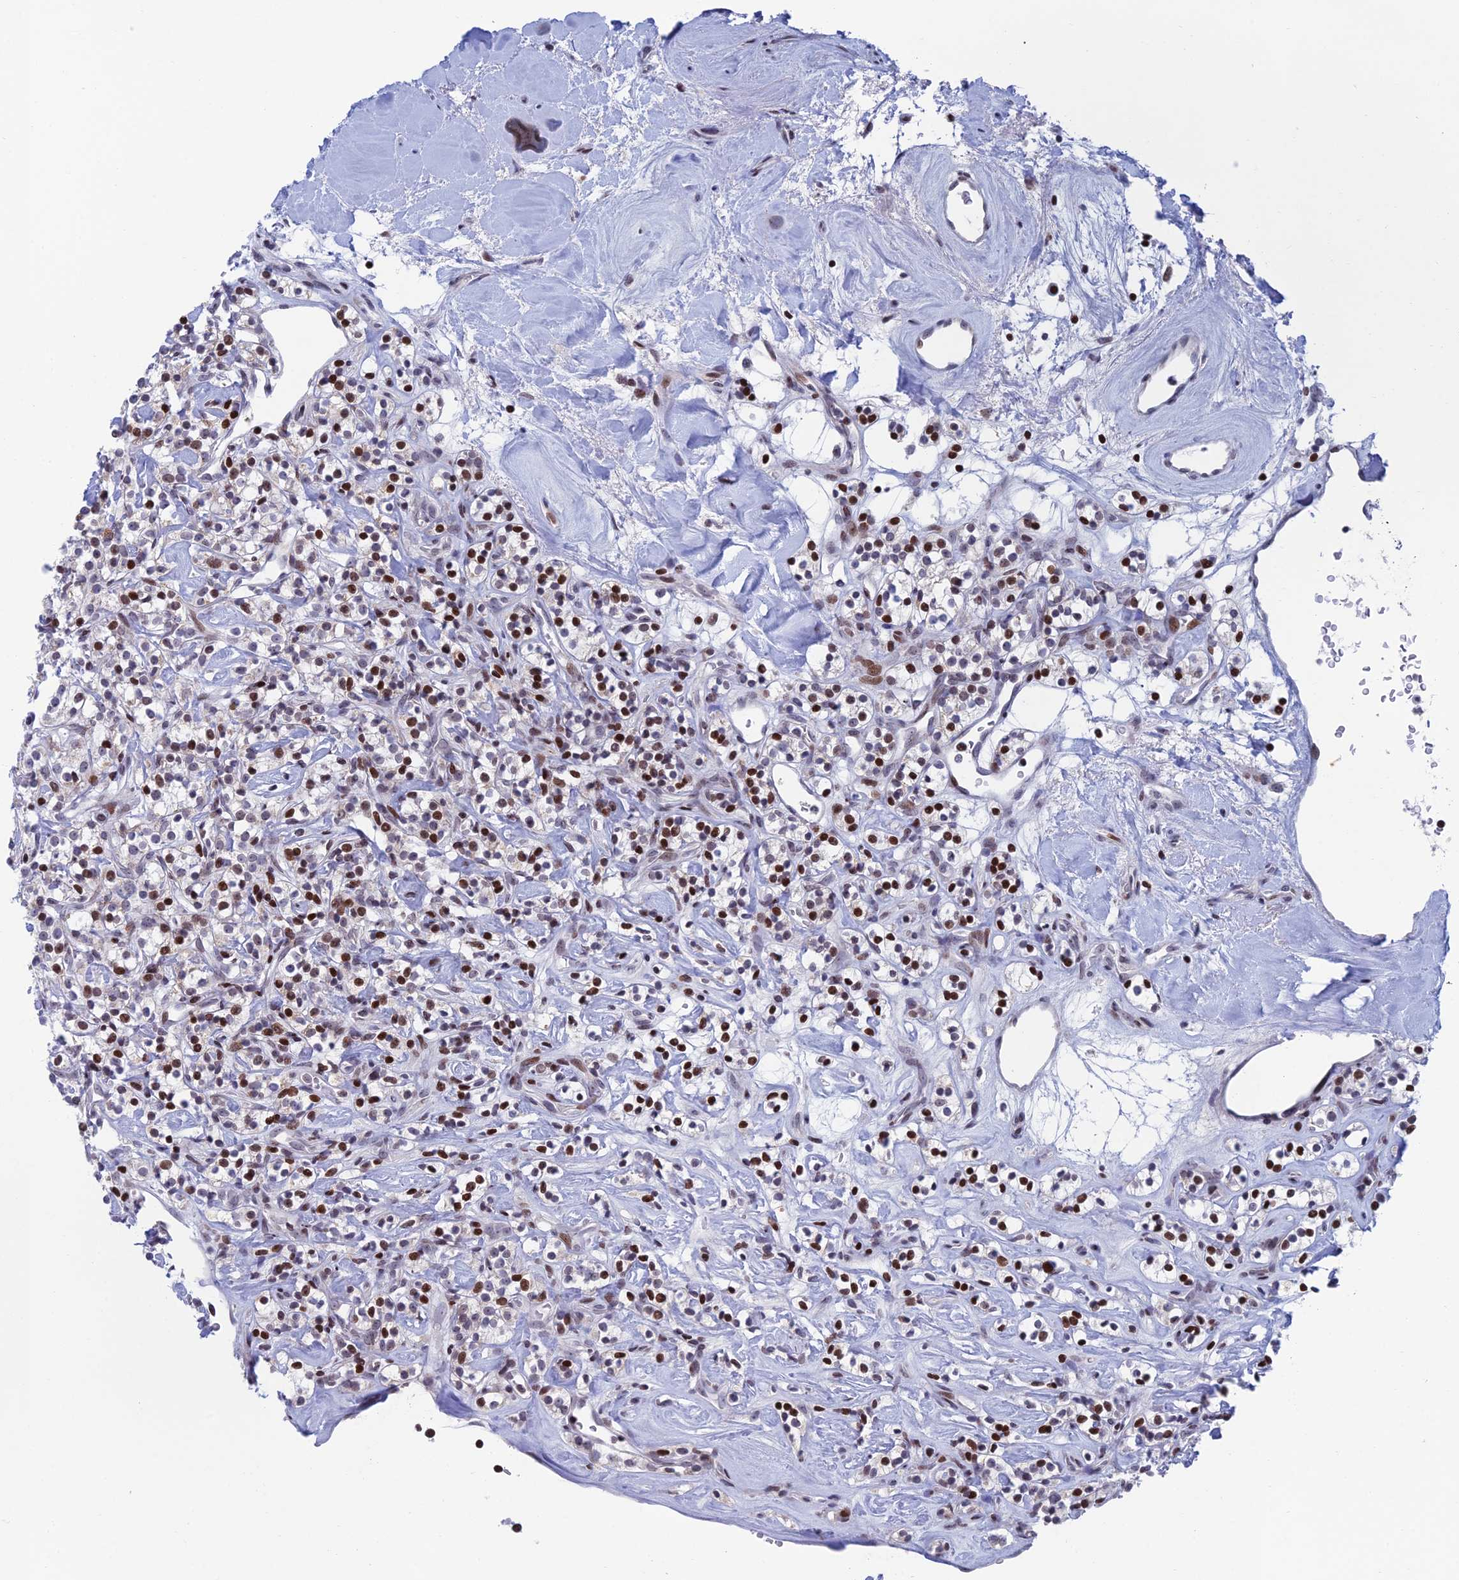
{"staining": {"intensity": "strong", "quantity": "25%-75%", "location": "nuclear"}, "tissue": "renal cancer", "cell_type": "Tumor cells", "image_type": "cancer", "snomed": [{"axis": "morphology", "description": "Adenocarcinoma, NOS"}, {"axis": "topography", "description": "Kidney"}], "caption": "An image of human renal adenocarcinoma stained for a protein exhibits strong nuclear brown staining in tumor cells. (IHC, brightfield microscopy, high magnification).", "gene": "AFF3", "patient": {"sex": "male", "age": 77}}